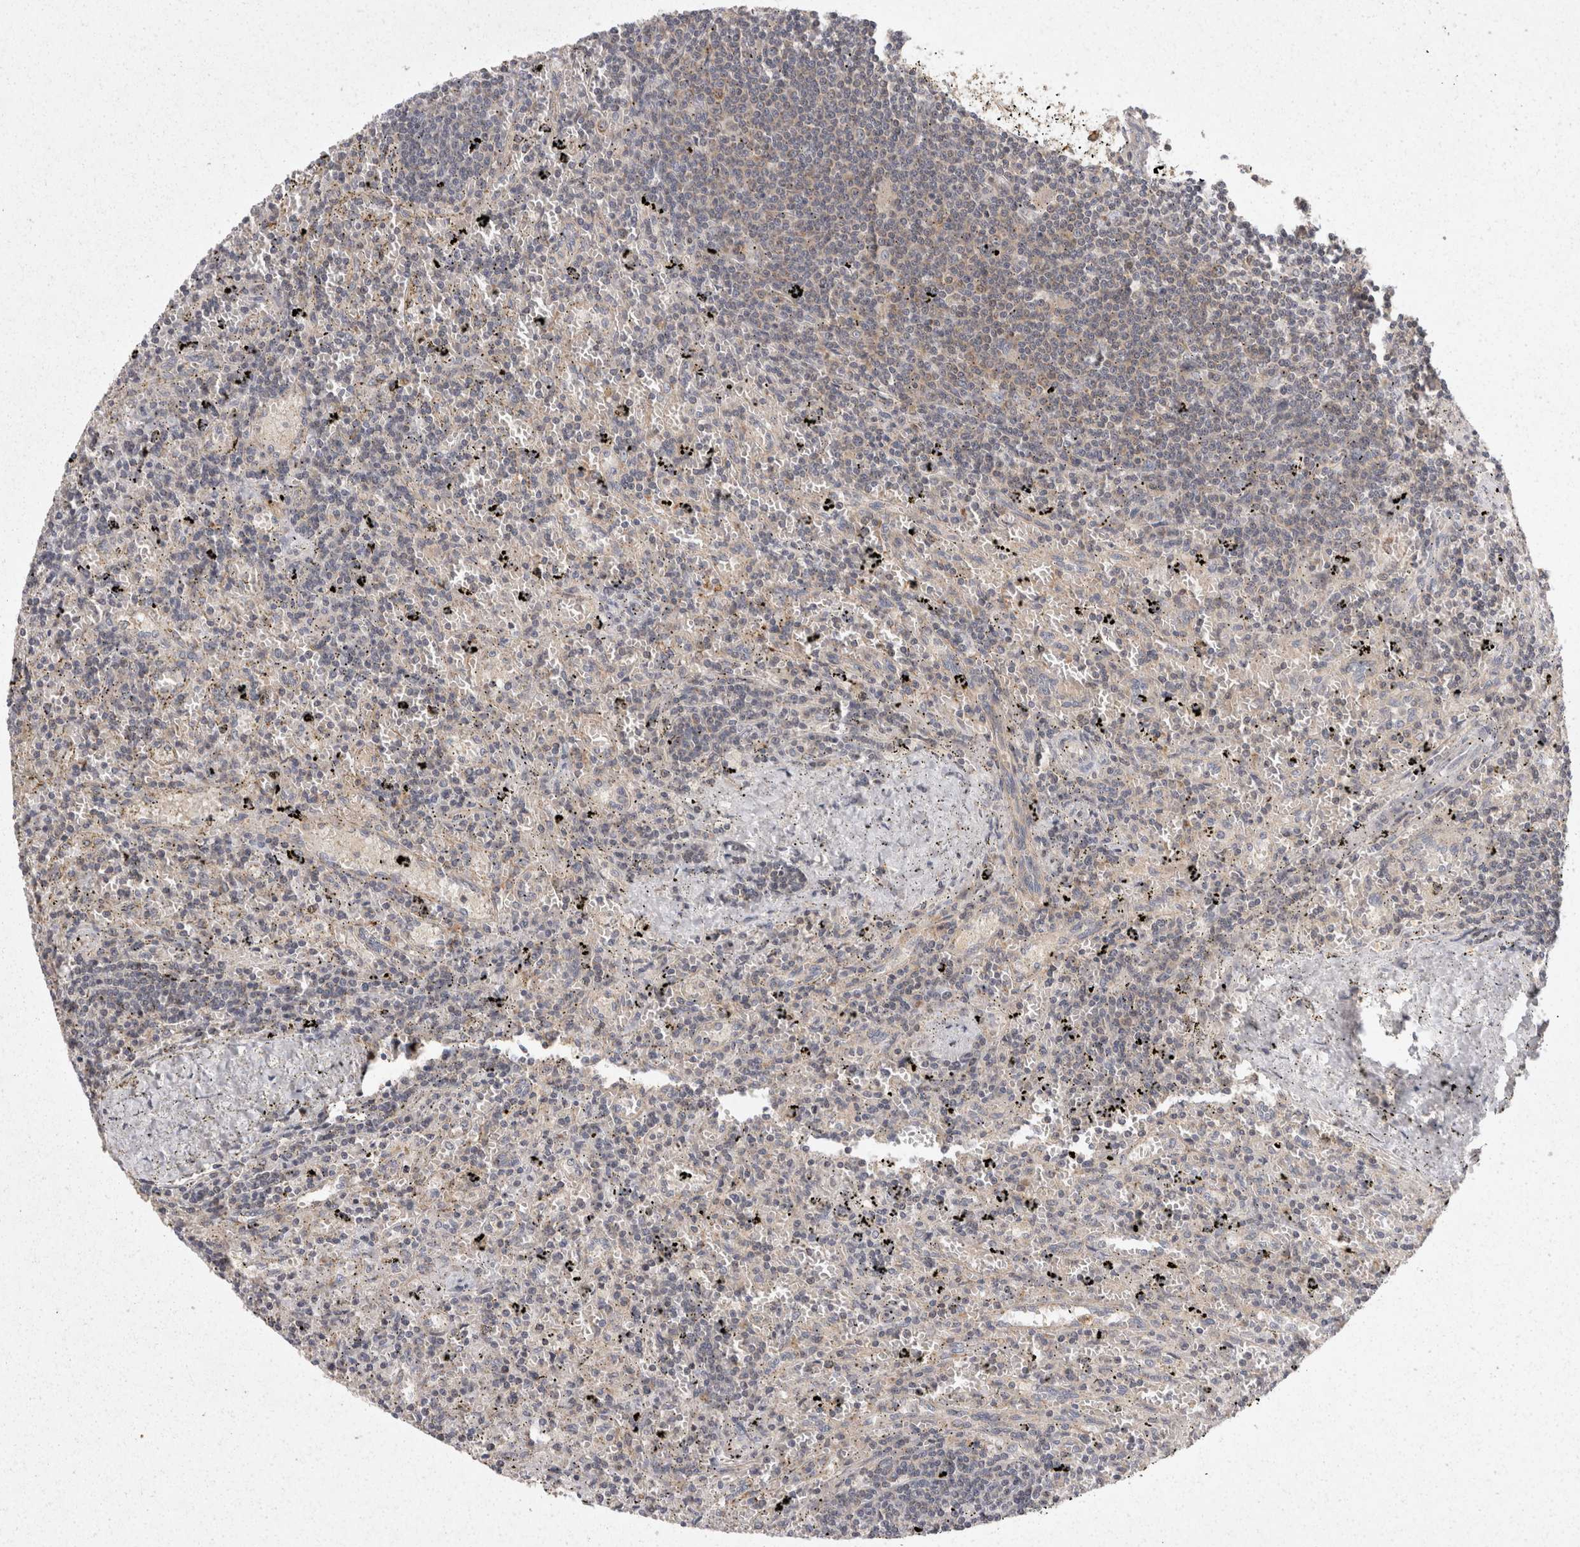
{"staining": {"intensity": "weak", "quantity": "<25%", "location": "cytoplasmic/membranous"}, "tissue": "lymphoma", "cell_type": "Tumor cells", "image_type": "cancer", "snomed": [{"axis": "morphology", "description": "Malignant lymphoma, non-Hodgkin's type, Low grade"}, {"axis": "topography", "description": "Spleen"}], "caption": "The immunohistochemistry (IHC) micrograph has no significant expression in tumor cells of lymphoma tissue. (DAB immunohistochemistry (IHC), high magnification).", "gene": "ACAT2", "patient": {"sex": "male", "age": 76}}